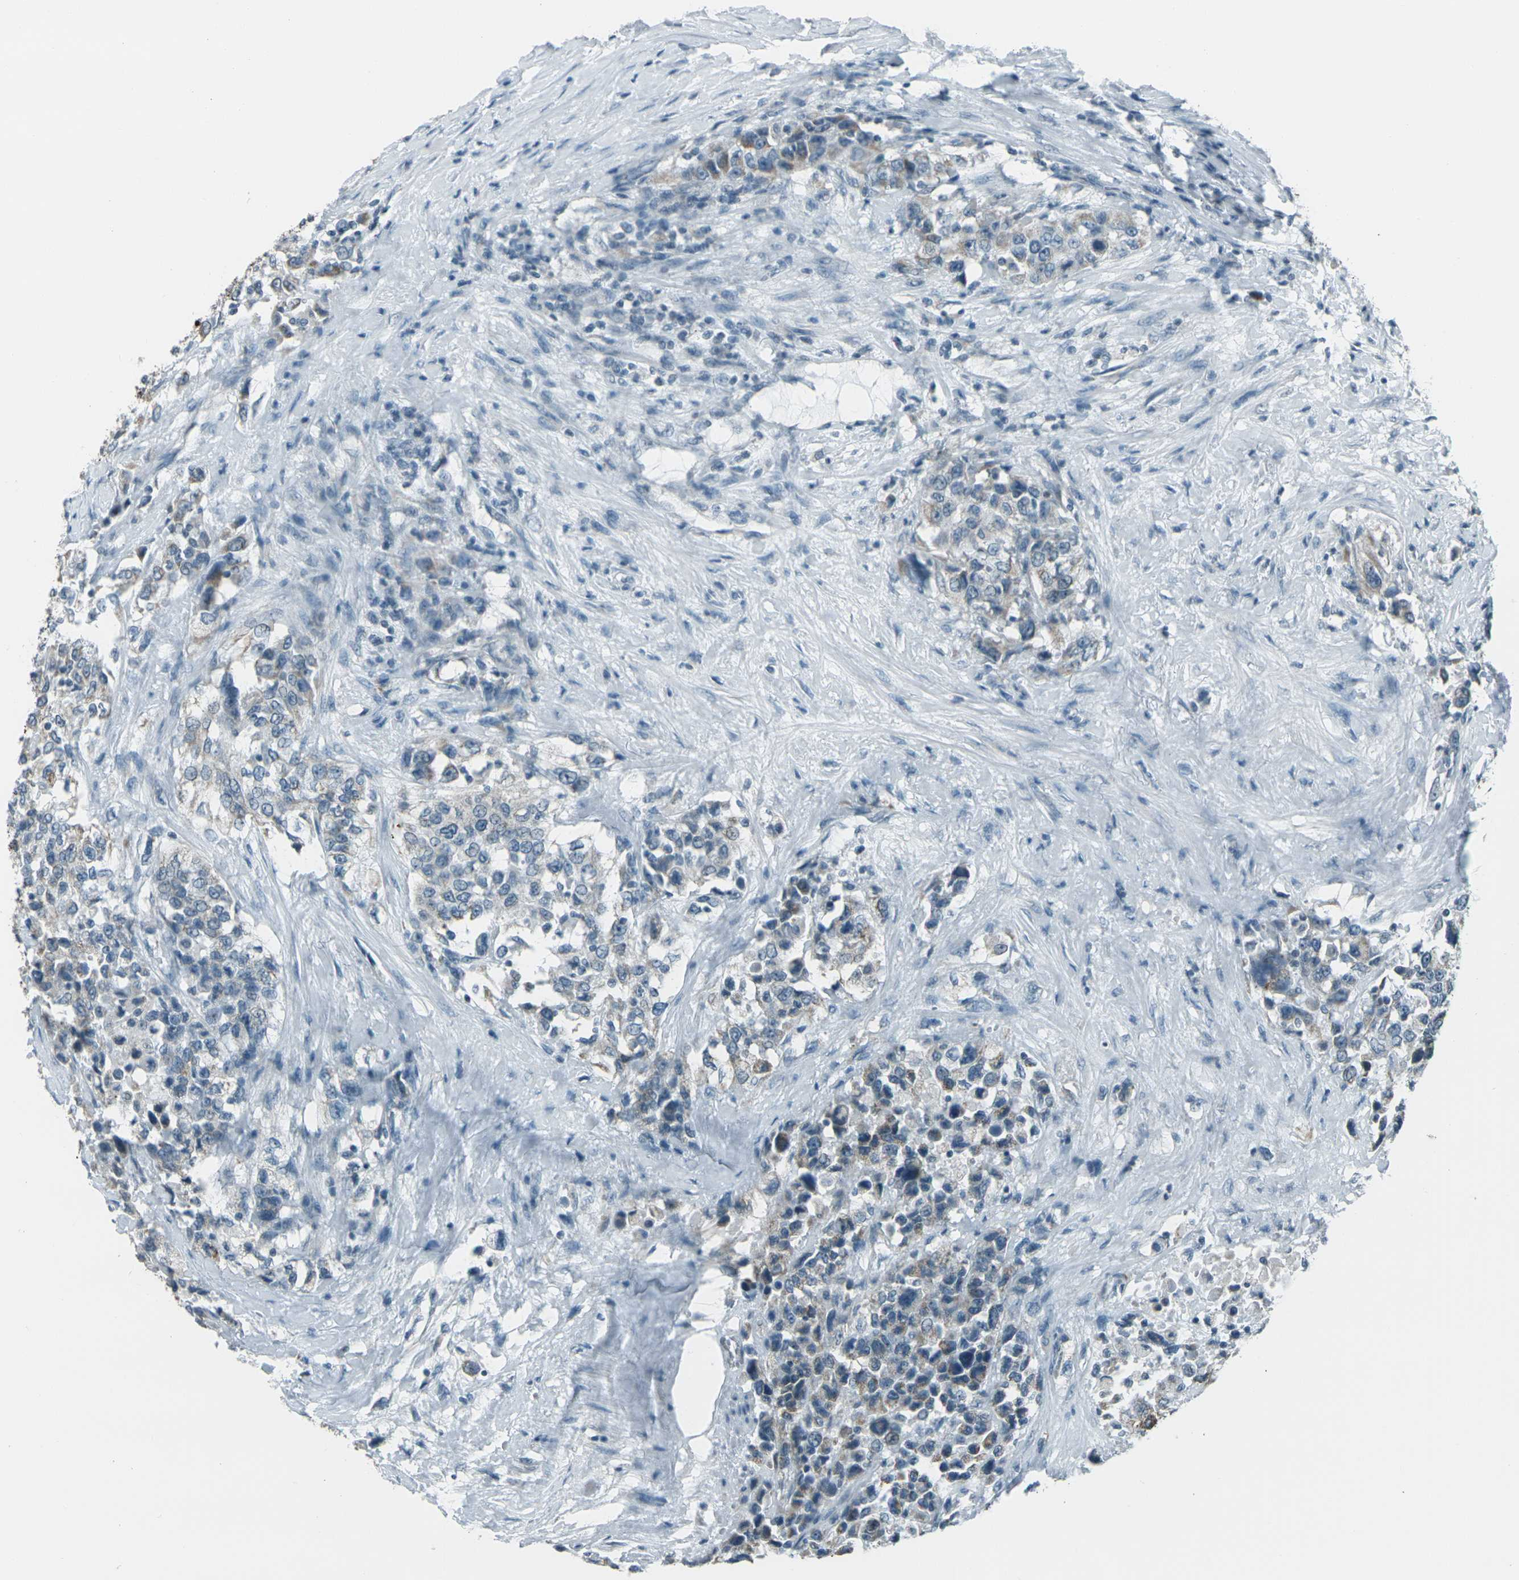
{"staining": {"intensity": "weak", "quantity": ">75%", "location": "cytoplasmic/membranous"}, "tissue": "urothelial cancer", "cell_type": "Tumor cells", "image_type": "cancer", "snomed": [{"axis": "morphology", "description": "Urothelial carcinoma, High grade"}, {"axis": "topography", "description": "Urinary bladder"}], "caption": "Urothelial carcinoma (high-grade) stained with a brown dye demonstrates weak cytoplasmic/membranous positive expression in approximately >75% of tumor cells.", "gene": "H2BC1", "patient": {"sex": "female", "age": 80}}